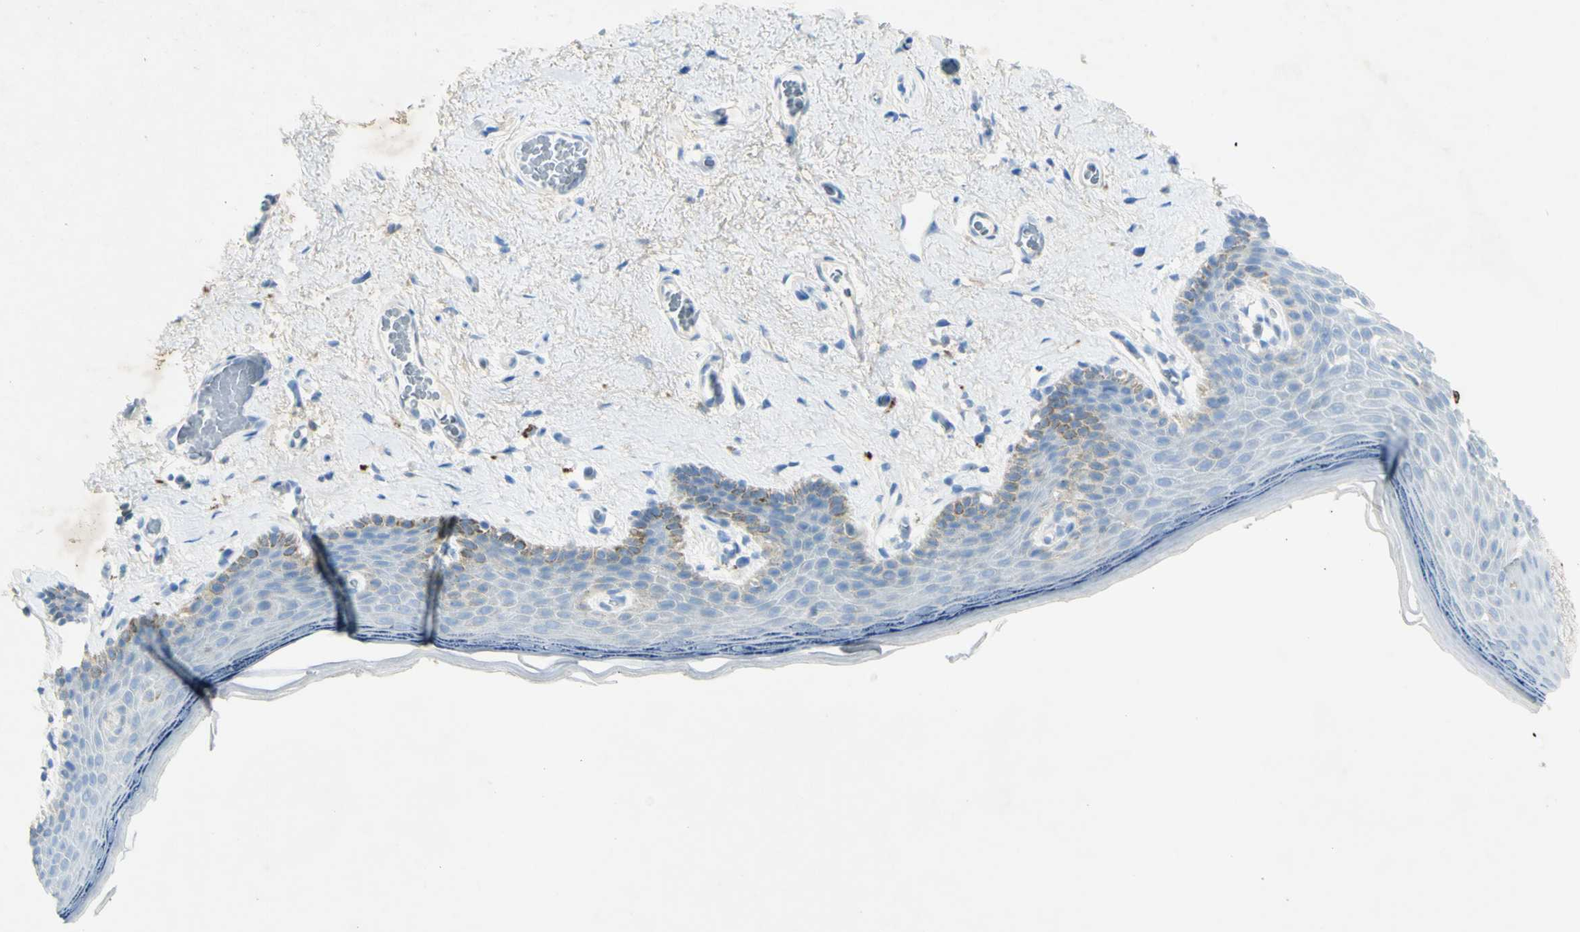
{"staining": {"intensity": "negative", "quantity": "none", "location": "none"}, "tissue": "skin", "cell_type": "Epidermal cells", "image_type": "normal", "snomed": [{"axis": "morphology", "description": "Normal tissue, NOS"}, {"axis": "topography", "description": "Vulva"}], "caption": "DAB (3,3'-diaminobenzidine) immunohistochemical staining of normal human skin exhibits no significant staining in epidermal cells. (DAB immunohistochemistry, high magnification).", "gene": "GDF15", "patient": {"sex": "female", "age": 54}}